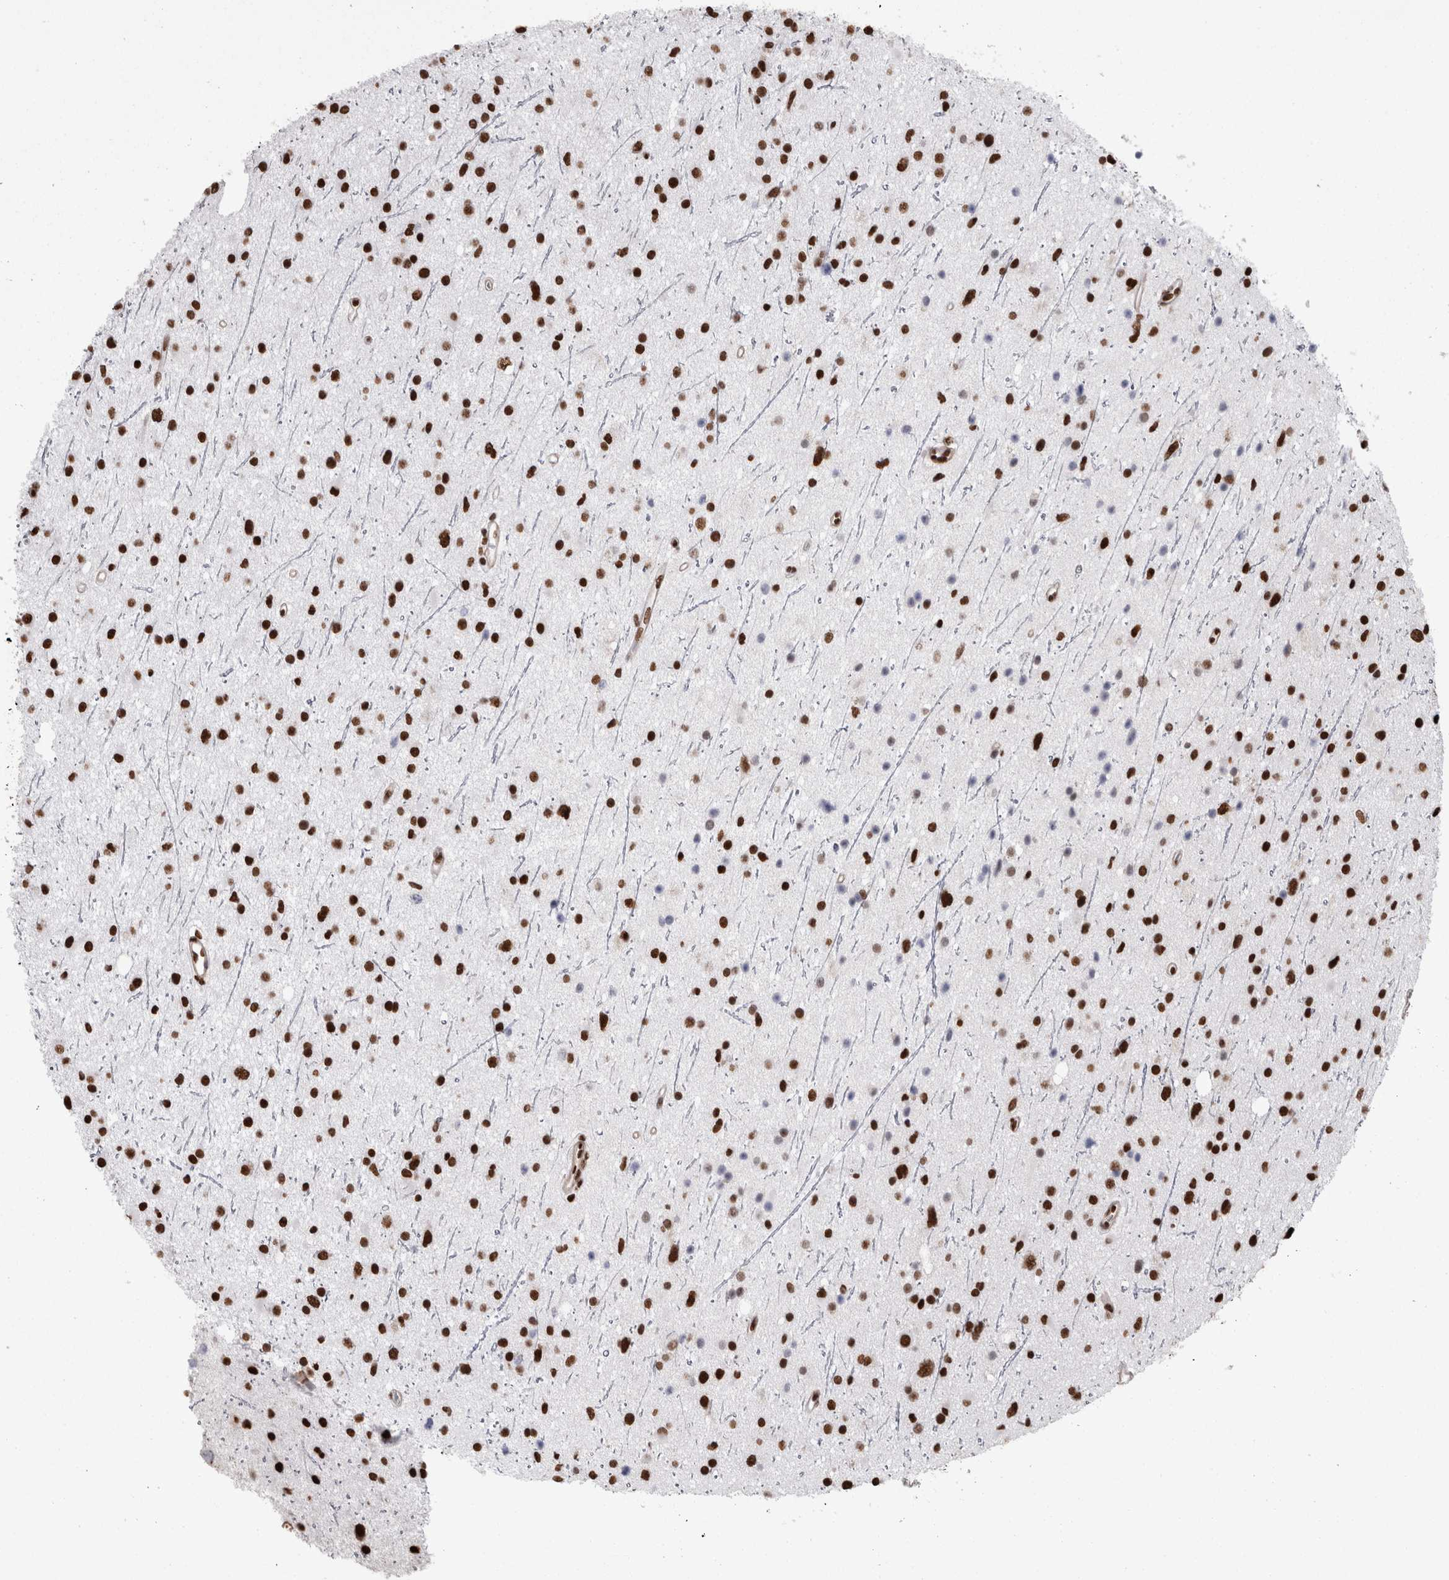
{"staining": {"intensity": "strong", "quantity": ">75%", "location": "nuclear"}, "tissue": "glioma", "cell_type": "Tumor cells", "image_type": "cancer", "snomed": [{"axis": "morphology", "description": "Glioma, malignant, Low grade"}, {"axis": "topography", "description": "Cerebral cortex"}], "caption": "Immunohistochemical staining of human glioma shows strong nuclear protein positivity in approximately >75% of tumor cells.", "gene": "HNRNPM", "patient": {"sex": "female", "age": 39}}